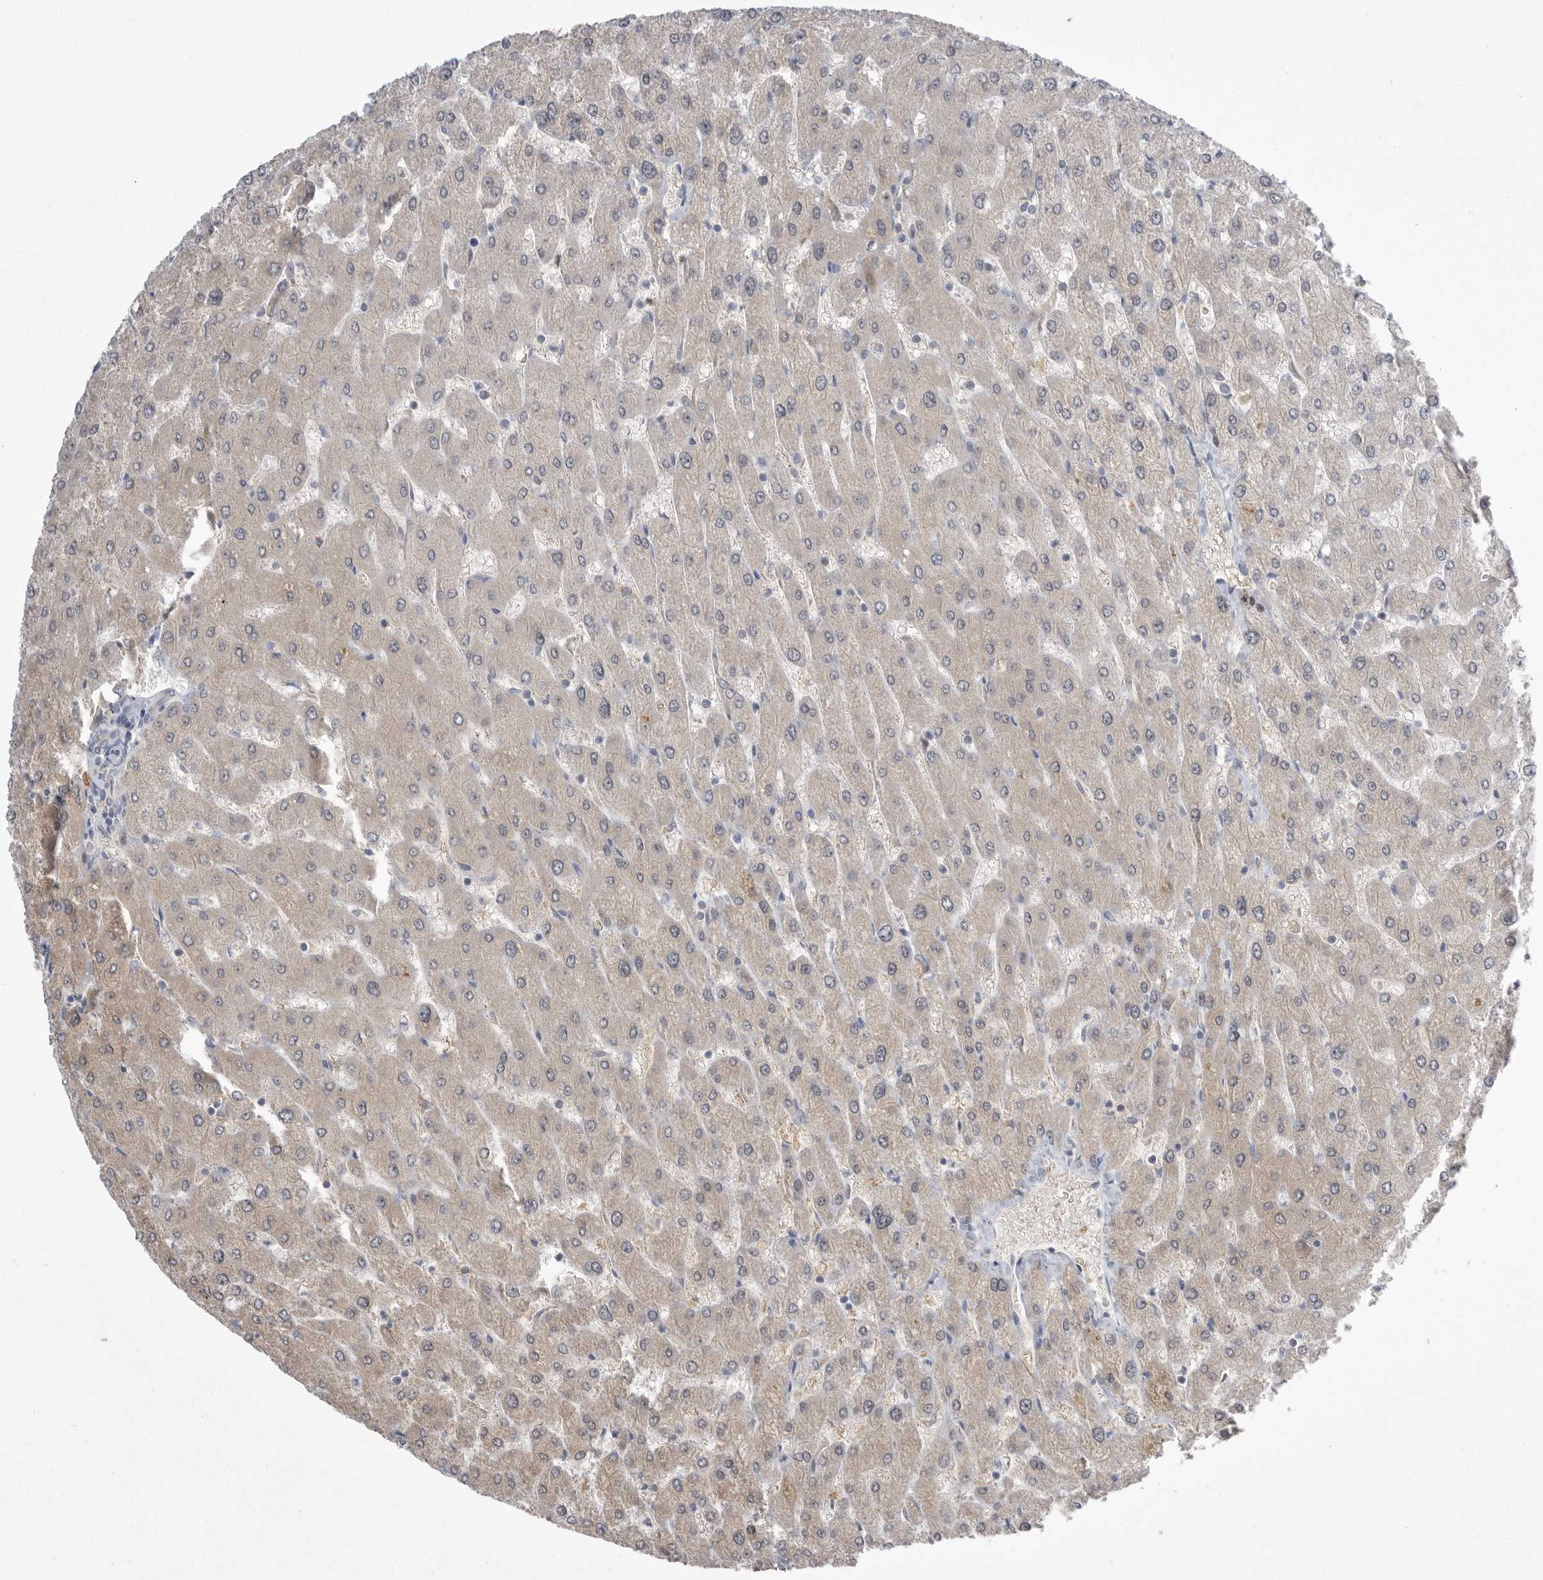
{"staining": {"intensity": "negative", "quantity": "none", "location": "none"}, "tissue": "liver", "cell_type": "Cholangiocytes", "image_type": "normal", "snomed": [{"axis": "morphology", "description": "Normal tissue, NOS"}, {"axis": "topography", "description": "Liver"}], "caption": "A high-resolution histopathology image shows IHC staining of benign liver, which shows no significant expression in cholangiocytes. (DAB immunohistochemistry (IHC) with hematoxylin counter stain).", "gene": "KYAT3", "patient": {"sex": "male", "age": 55}}